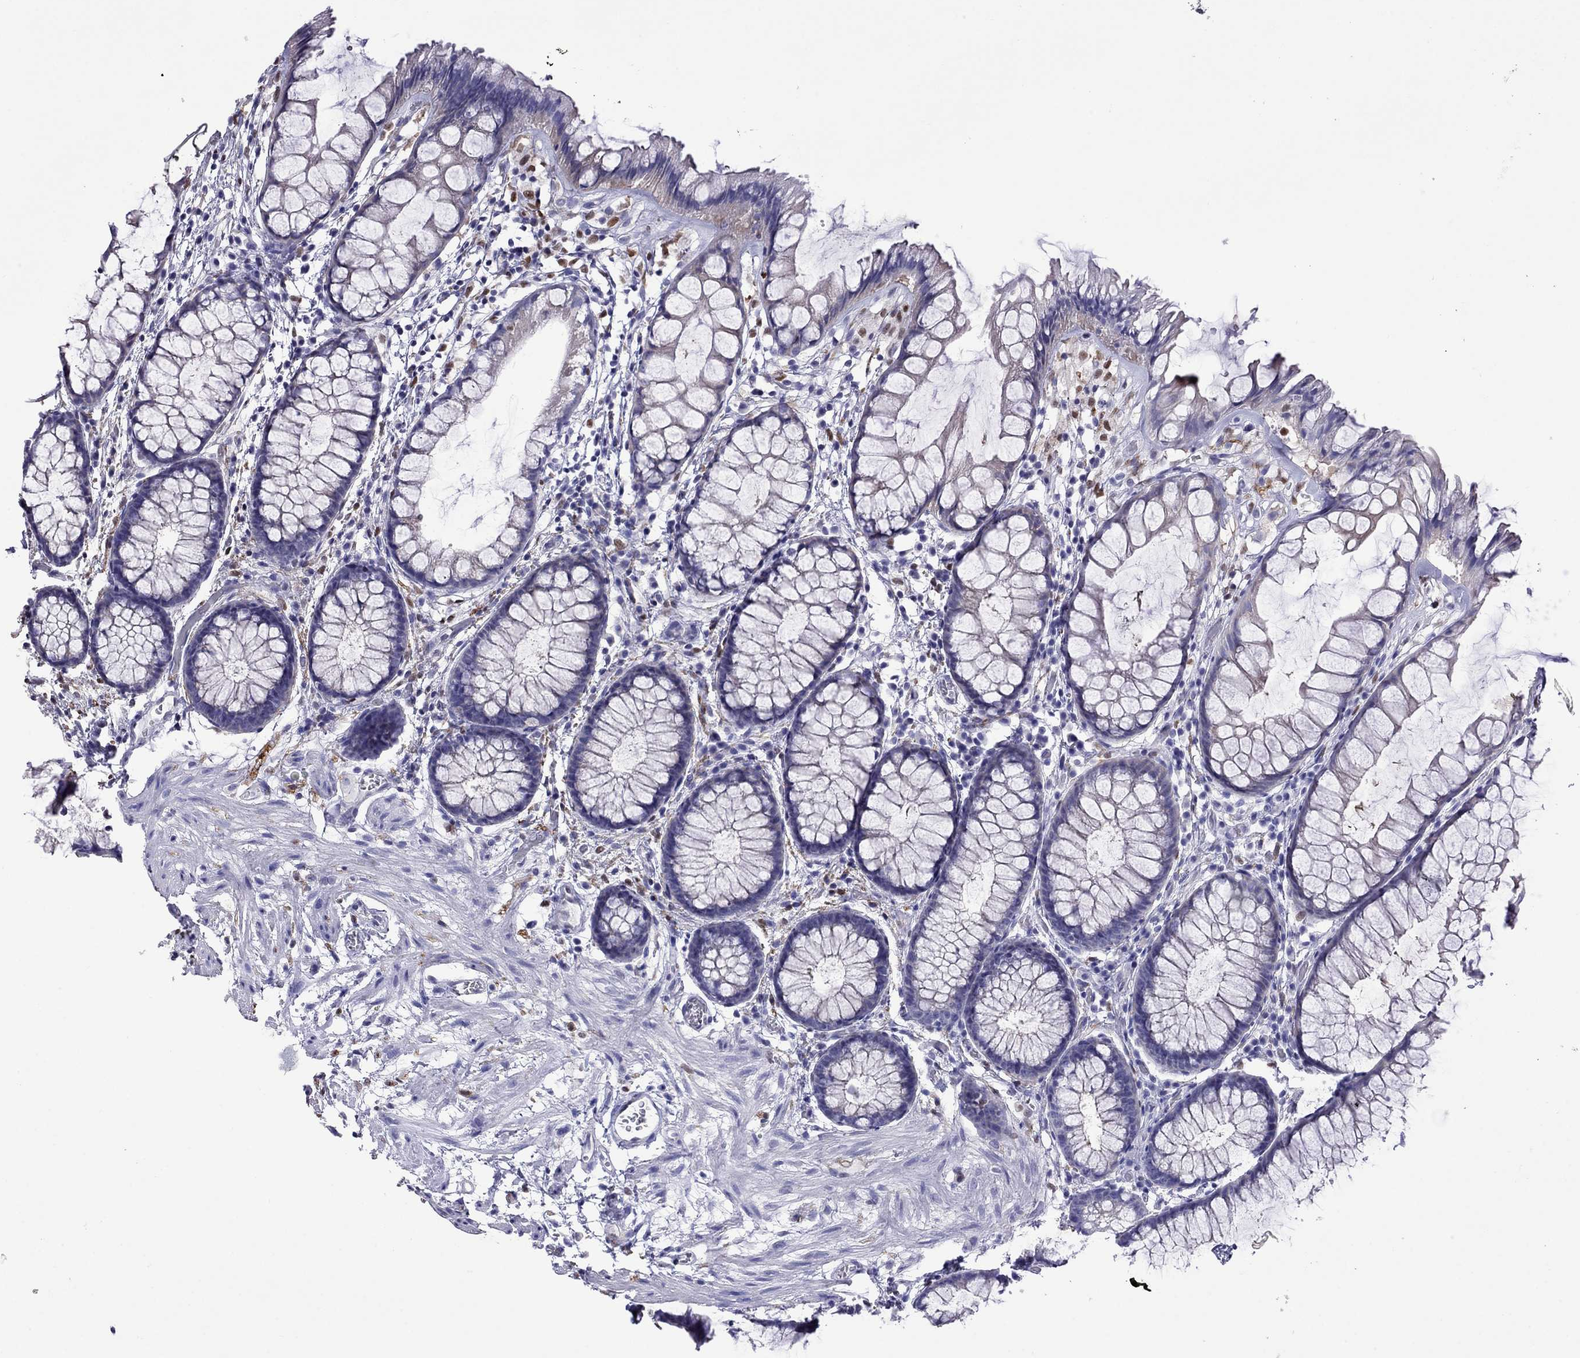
{"staining": {"intensity": "negative", "quantity": "none", "location": "none"}, "tissue": "rectum", "cell_type": "Glandular cells", "image_type": "normal", "snomed": [{"axis": "morphology", "description": "Normal tissue, NOS"}, {"axis": "topography", "description": "Rectum"}], "caption": "Immunohistochemistry (IHC) image of unremarkable rectum: human rectum stained with DAB (3,3'-diaminobenzidine) reveals no significant protein expression in glandular cells.", "gene": "MPZ", "patient": {"sex": "female", "age": 62}}